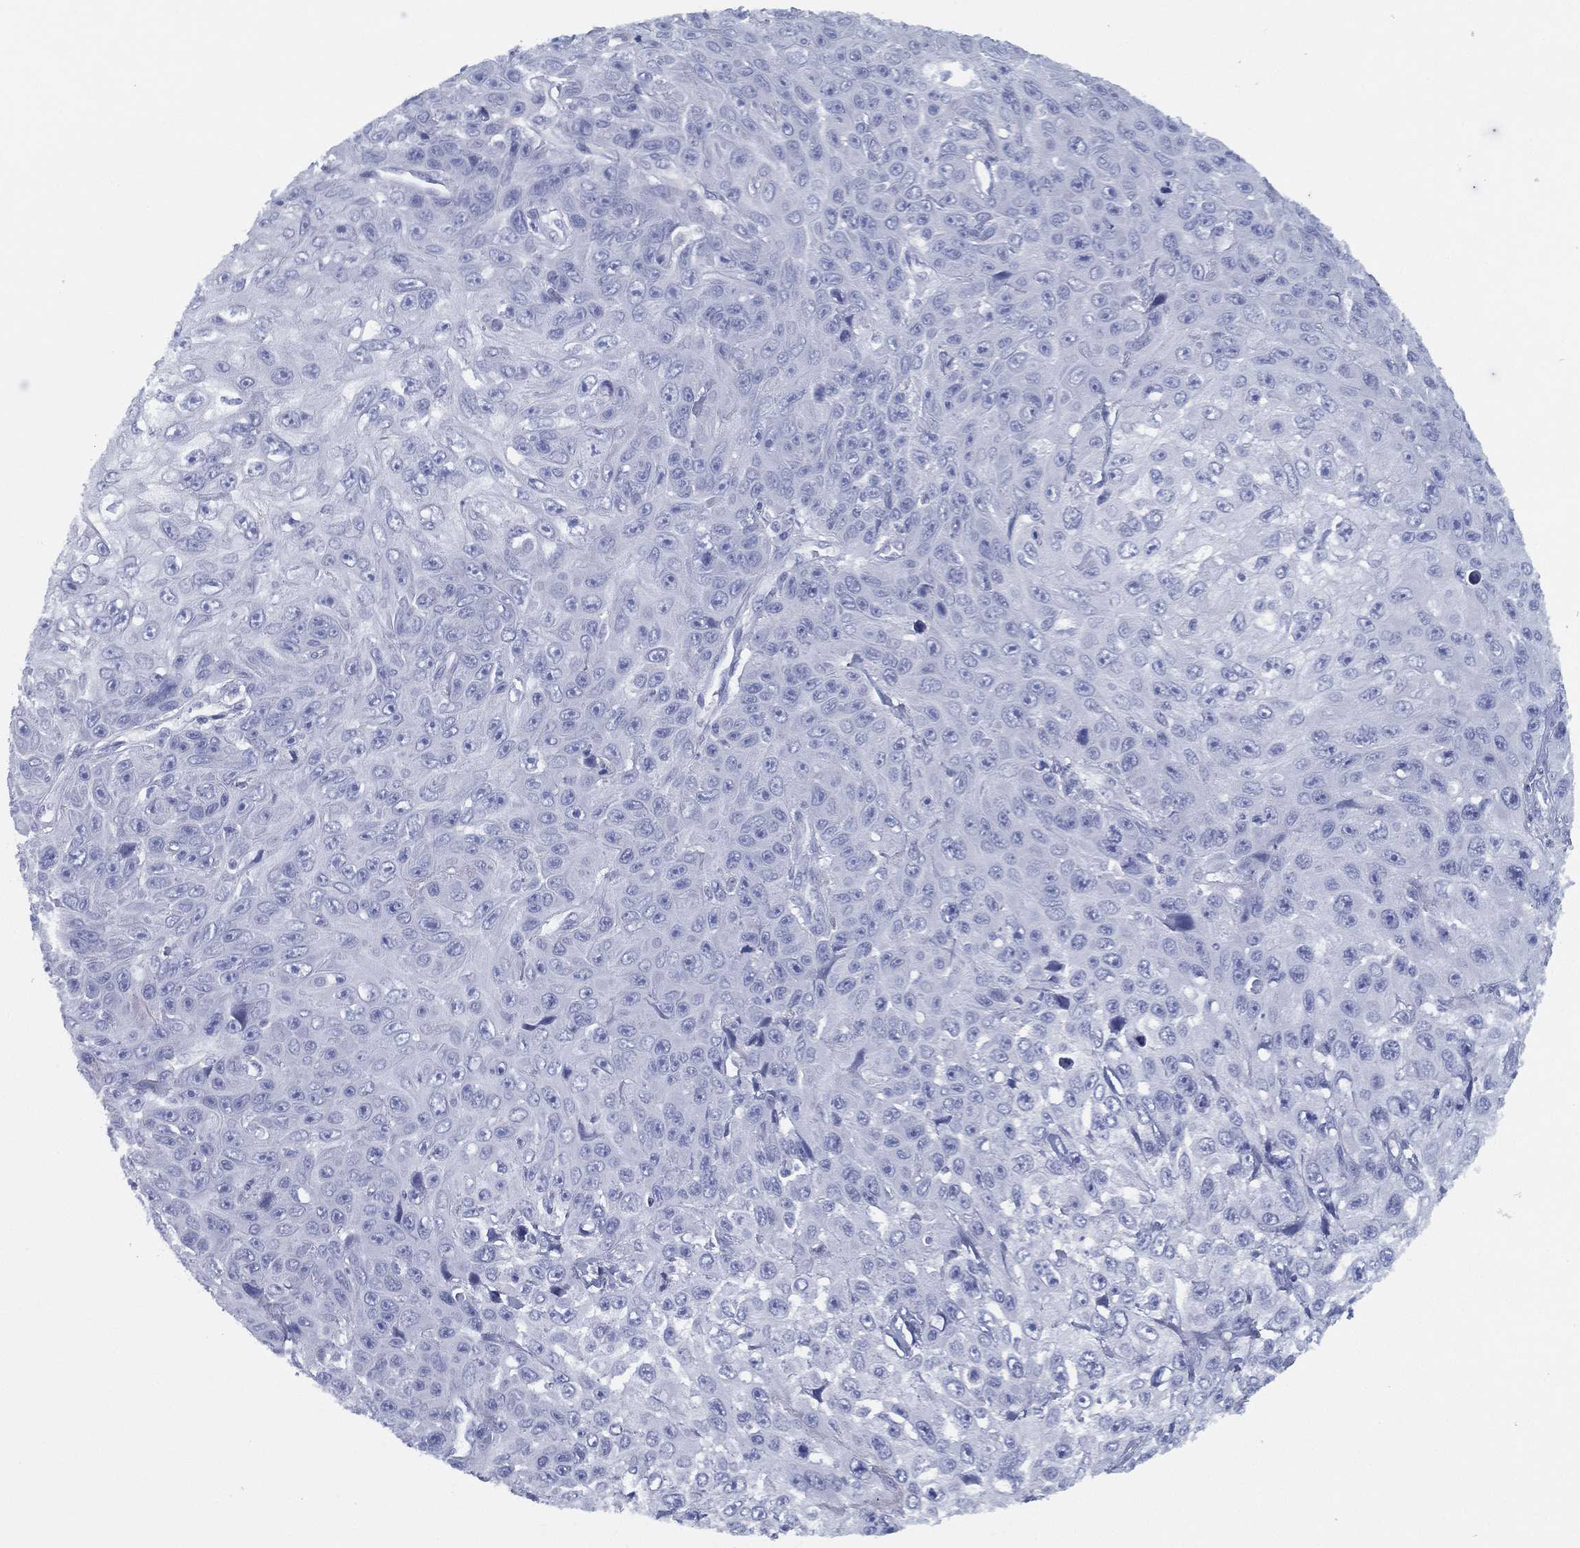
{"staining": {"intensity": "negative", "quantity": "none", "location": "none"}, "tissue": "skin cancer", "cell_type": "Tumor cells", "image_type": "cancer", "snomed": [{"axis": "morphology", "description": "Squamous cell carcinoma, NOS"}, {"axis": "topography", "description": "Skin"}], "caption": "The image shows no staining of tumor cells in skin cancer (squamous cell carcinoma). (DAB (3,3'-diaminobenzidine) IHC with hematoxylin counter stain).", "gene": "TMEM252", "patient": {"sex": "male", "age": 82}}